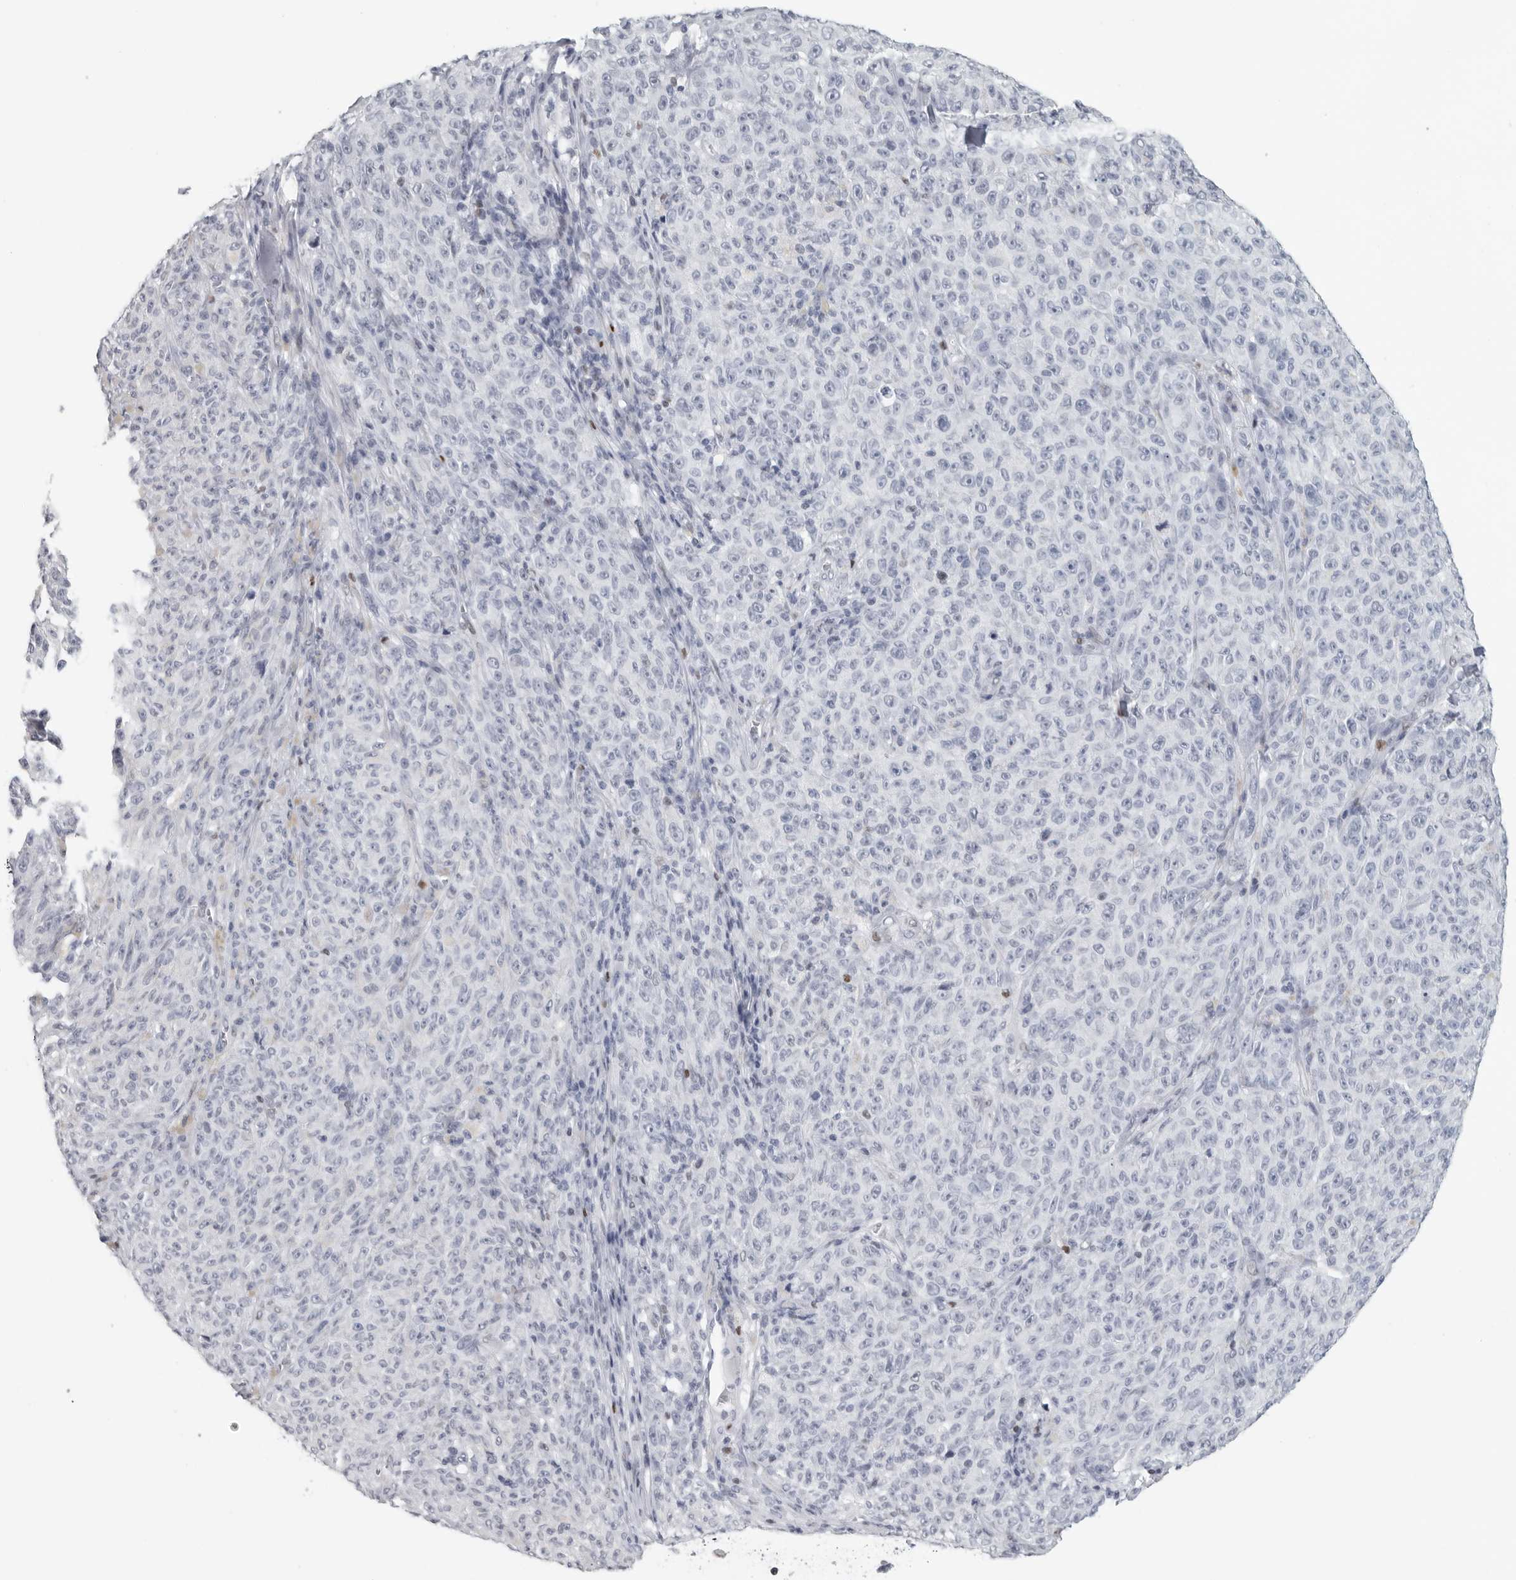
{"staining": {"intensity": "negative", "quantity": "none", "location": "none"}, "tissue": "melanoma", "cell_type": "Tumor cells", "image_type": "cancer", "snomed": [{"axis": "morphology", "description": "Malignant melanoma, NOS"}, {"axis": "topography", "description": "Skin"}], "caption": "This micrograph is of malignant melanoma stained with immunohistochemistry (IHC) to label a protein in brown with the nuclei are counter-stained blue. There is no staining in tumor cells.", "gene": "SATB2", "patient": {"sex": "female", "age": 82}}